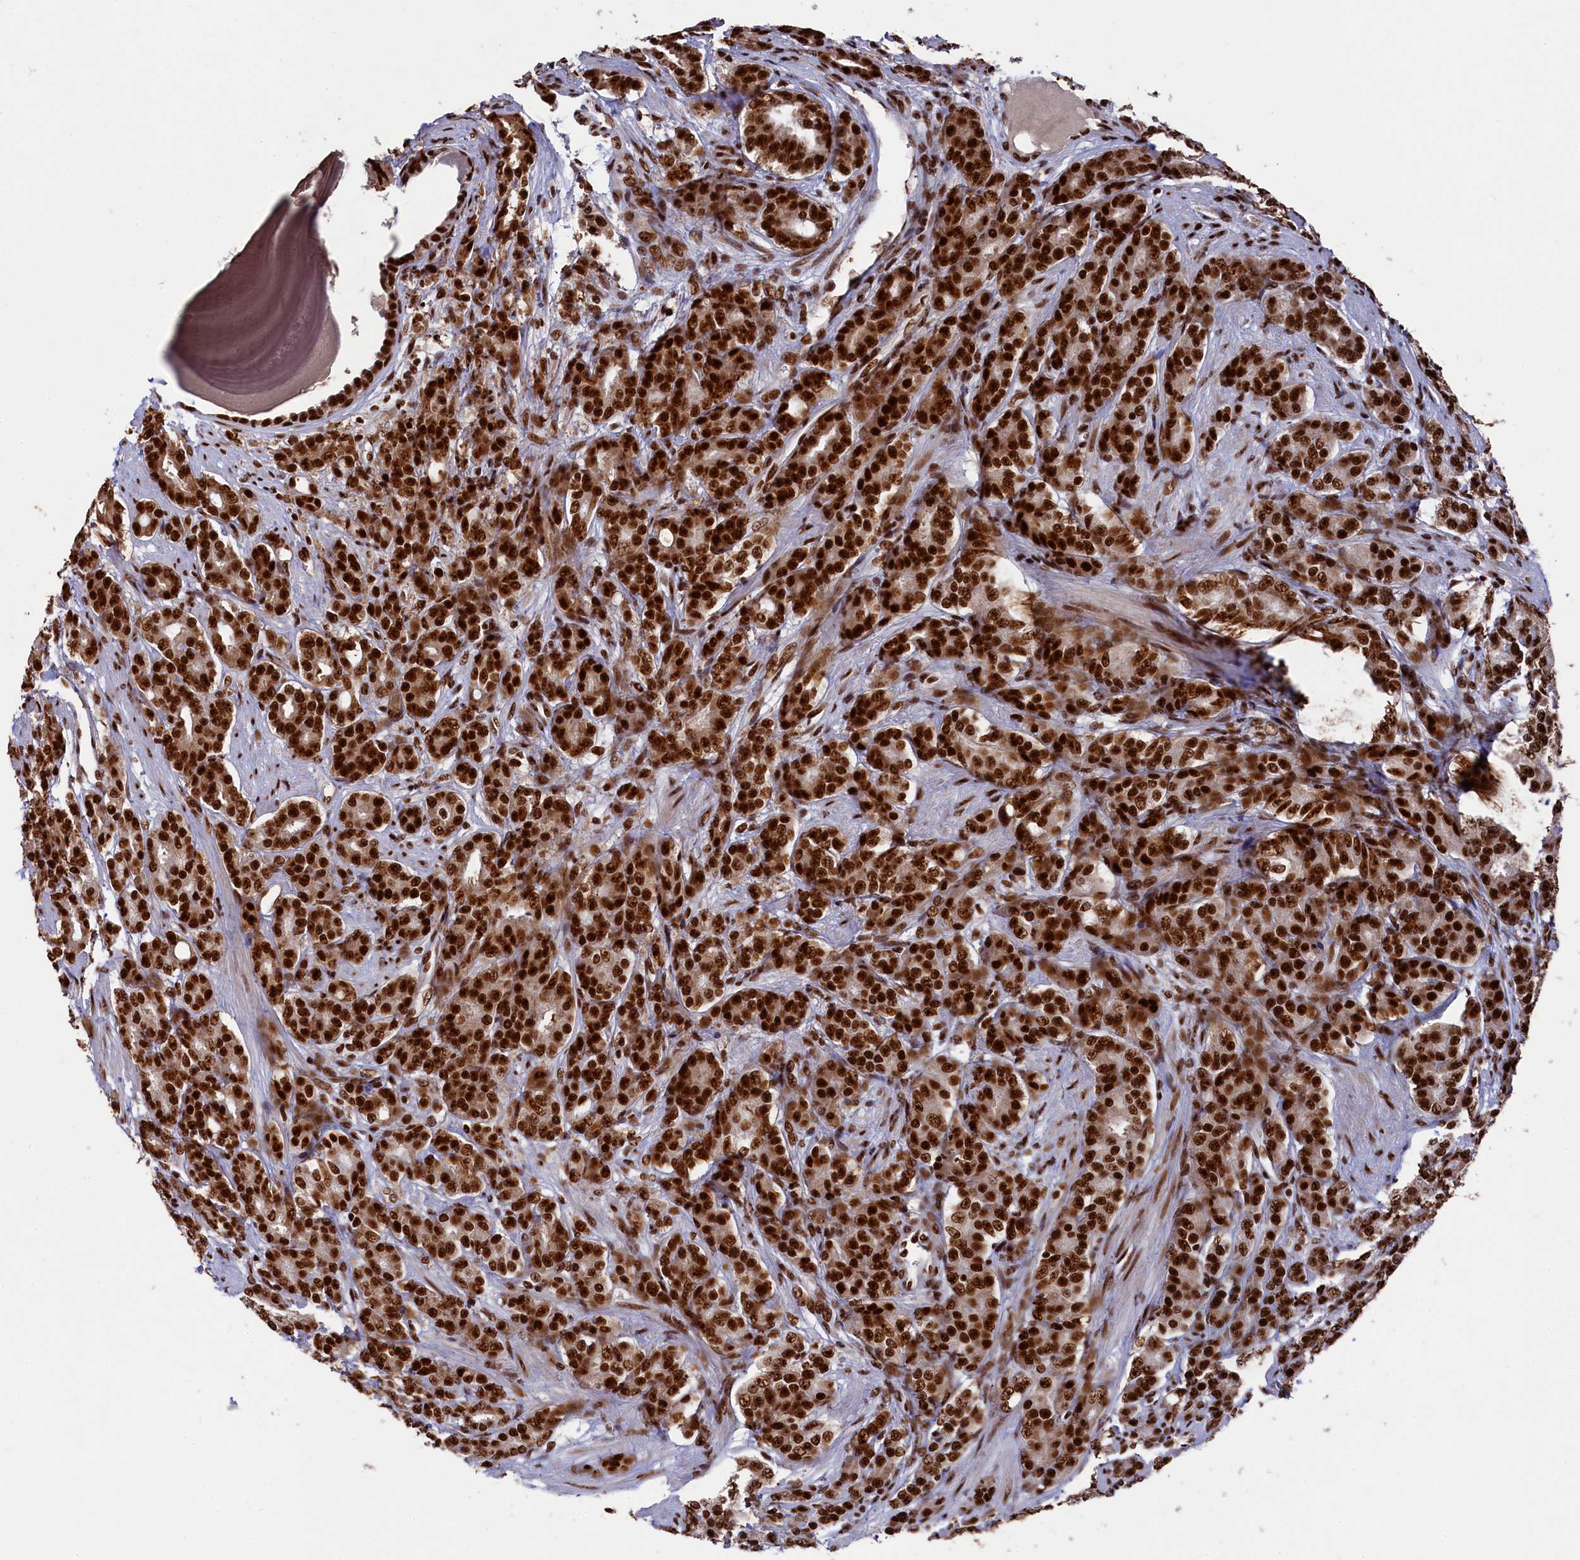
{"staining": {"intensity": "strong", "quantity": ">75%", "location": "nuclear"}, "tissue": "prostate cancer", "cell_type": "Tumor cells", "image_type": "cancer", "snomed": [{"axis": "morphology", "description": "Adenocarcinoma, High grade"}, {"axis": "topography", "description": "Prostate"}], "caption": "Tumor cells show high levels of strong nuclear positivity in about >75% of cells in prostate cancer.", "gene": "PRPF31", "patient": {"sex": "male", "age": 62}}